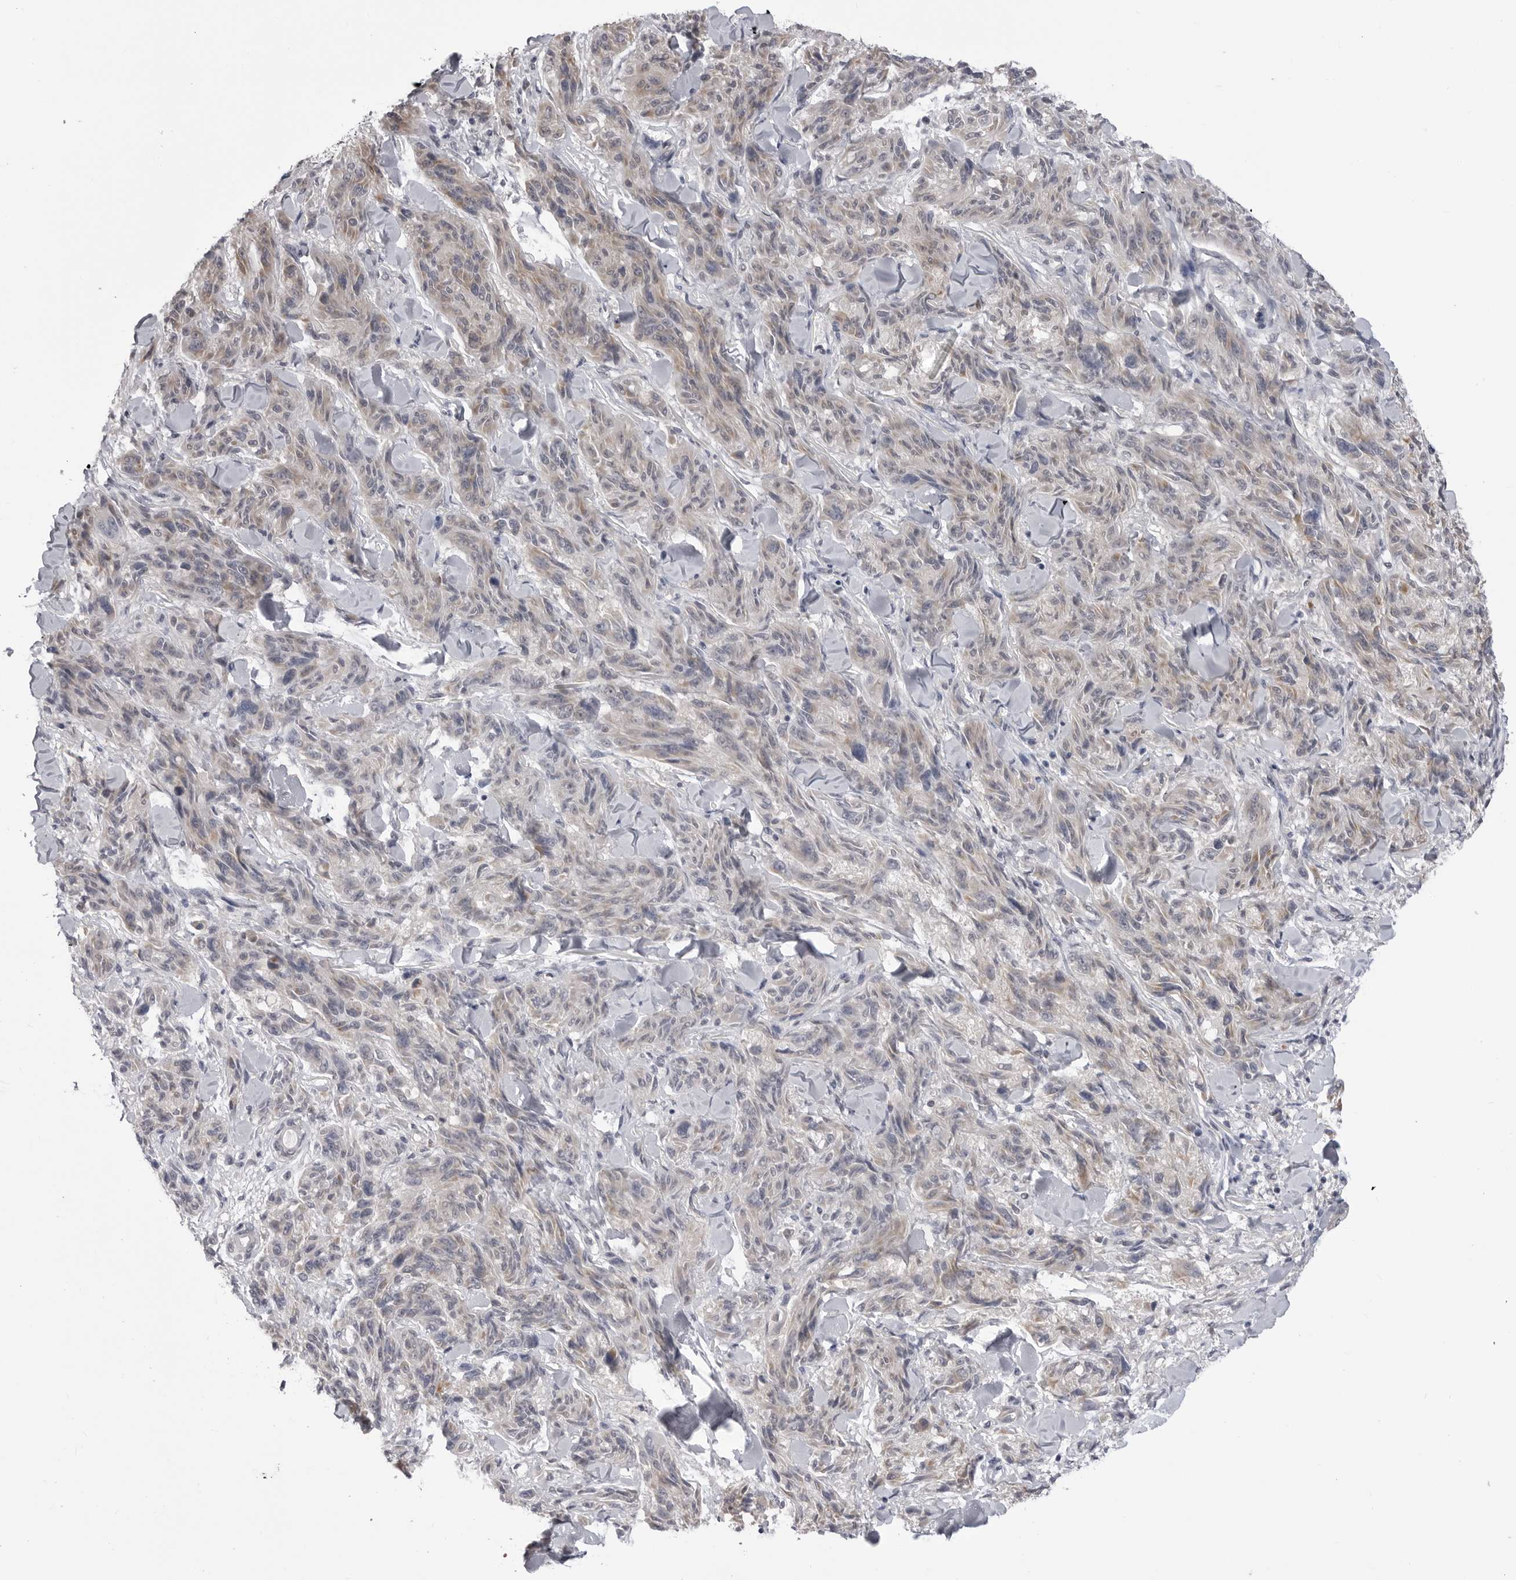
{"staining": {"intensity": "weak", "quantity": "<25%", "location": "cytoplasmic/membranous"}, "tissue": "melanoma", "cell_type": "Tumor cells", "image_type": "cancer", "snomed": [{"axis": "morphology", "description": "Malignant melanoma, NOS"}, {"axis": "topography", "description": "Skin"}], "caption": "A histopathology image of malignant melanoma stained for a protein shows no brown staining in tumor cells.", "gene": "FH", "patient": {"sex": "male", "age": 53}}